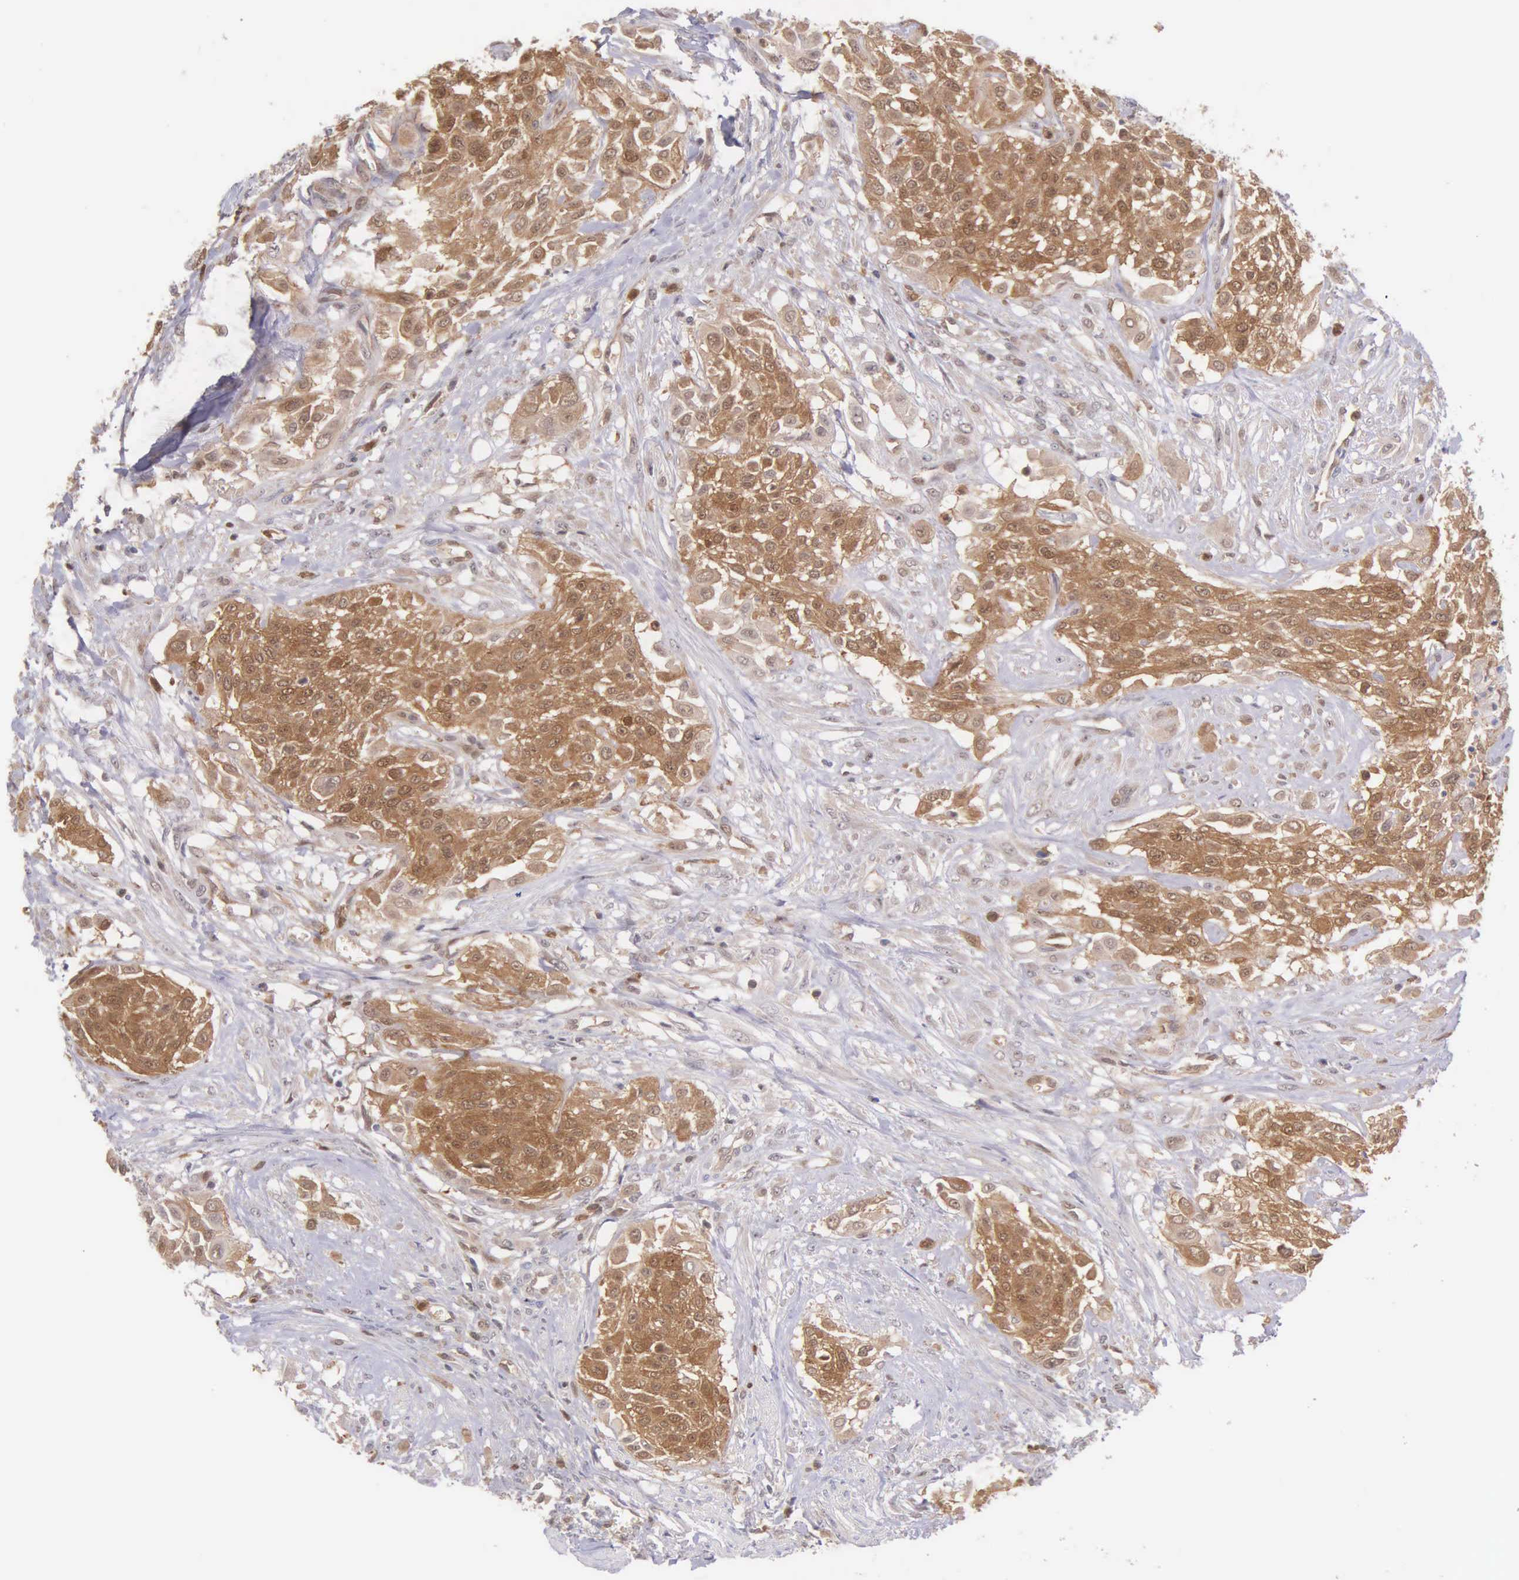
{"staining": {"intensity": "strong", "quantity": ">75%", "location": "cytoplasmic/membranous"}, "tissue": "urothelial cancer", "cell_type": "Tumor cells", "image_type": "cancer", "snomed": [{"axis": "morphology", "description": "Urothelial carcinoma, High grade"}, {"axis": "topography", "description": "Urinary bladder"}], "caption": "Urothelial carcinoma (high-grade) stained for a protein (brown) displays strong cytoplasmic/membranous positive expression in approximately >75% of tumor cells.", "gene": "BID", "patient": {"sex": "male", "age": 57}}